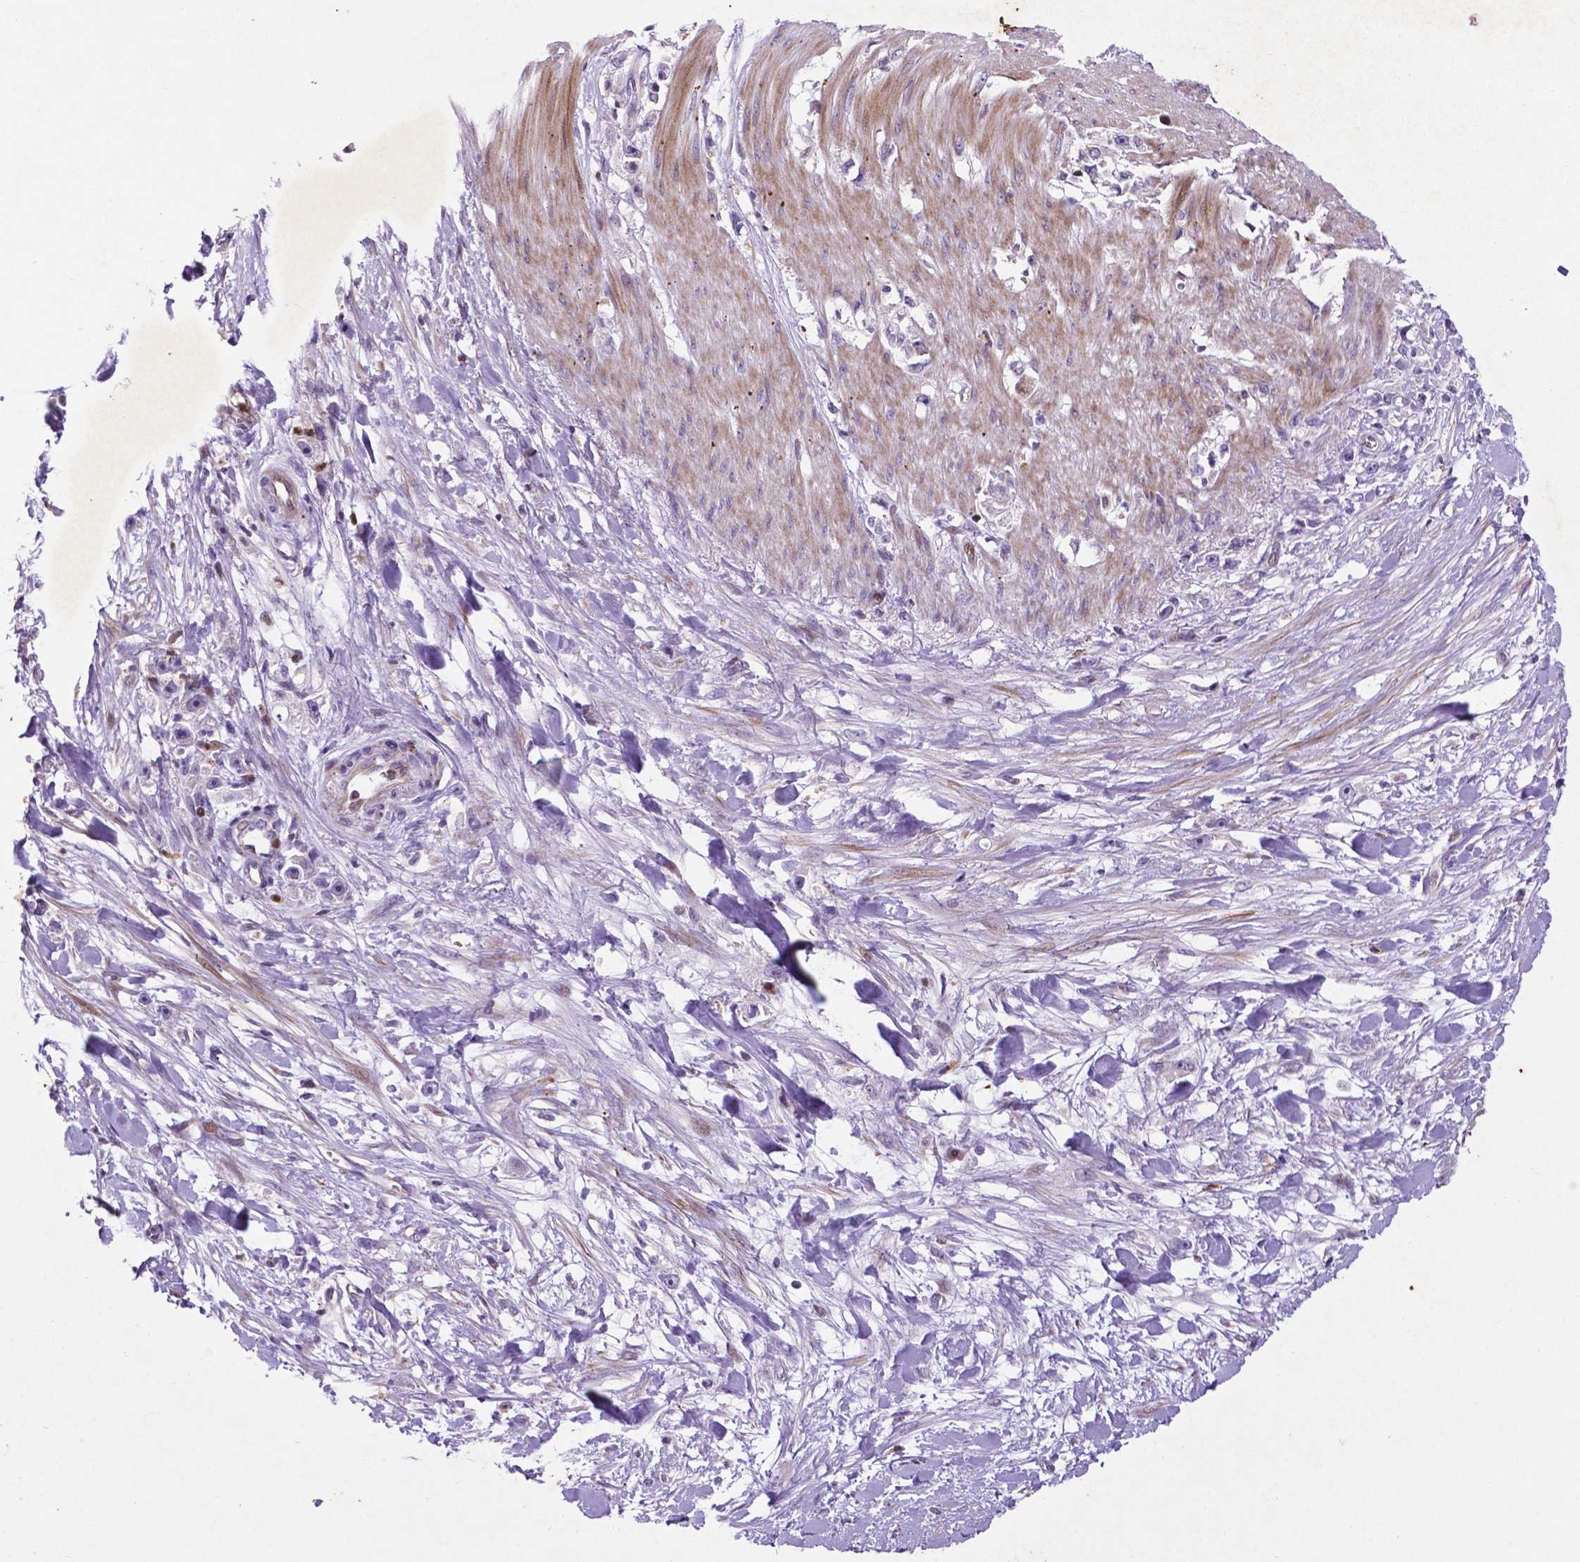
{"staining": {"intensity": "negative", "quantity": "none", "location": "none"}, "tissue": "stomach cancer", "cell_type": "Tumor cells", "image_type": "cancer", "snomed": [{"axis": "morphology", "description": "Adenocarcinoma, NOS"}, {"axis": "topography", "description": "Stomach"}], "caption": "Immunohistochemical staining of human adenocarcinoma (stomach) shows no significant expression in tumor cells.", "gene": "TM4SF20", "patient": {"sex": "female", "age": 59}}